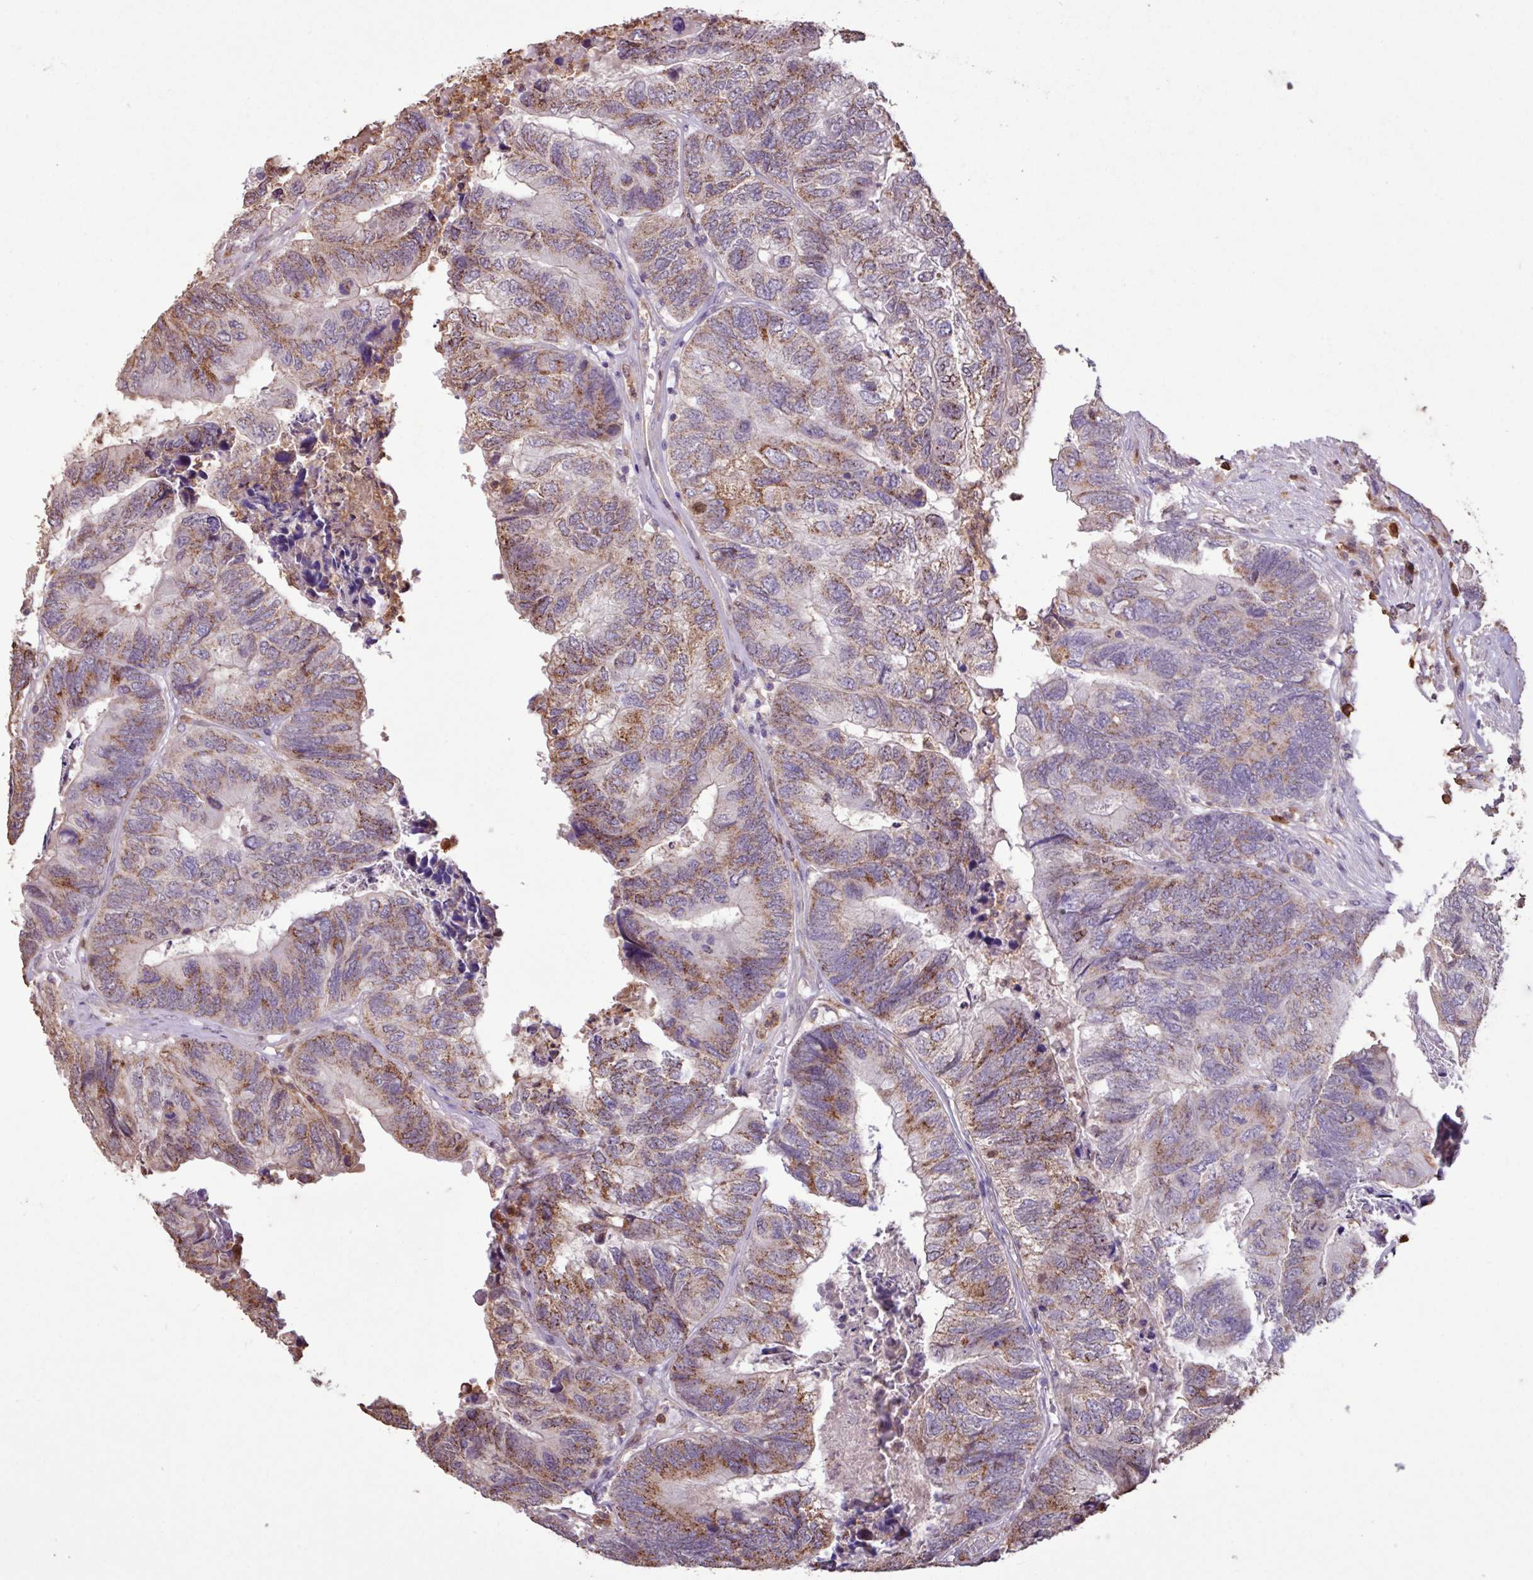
{"staining": {"intensity": "moderate", "quantity": "25%-75%", "location": "cytoplasmic/membranous"}, "tissue": "colorectal cancer", "cell_type": "Tumor cells", "image_type": "cancer", "snomed": [{"axis": "morphology", "description": "Adenocarcinoma, NOS"}, {"axis": "topography", "description": "Colon"}], "caption": "Protein staining demonstrates moderate cytoplasmic/membranous positivity in about 25%-75% of tumor cells in colorectal cancer (adenocarcinoma). The protein is stained brown, and the nuclei are stained in blue (DAB (3,3'-diaminobenzidine) IHC with brightfield microscopy, high magnification).", "gene": "CHST11", "patient": {"sex": "female", "age": 67}}